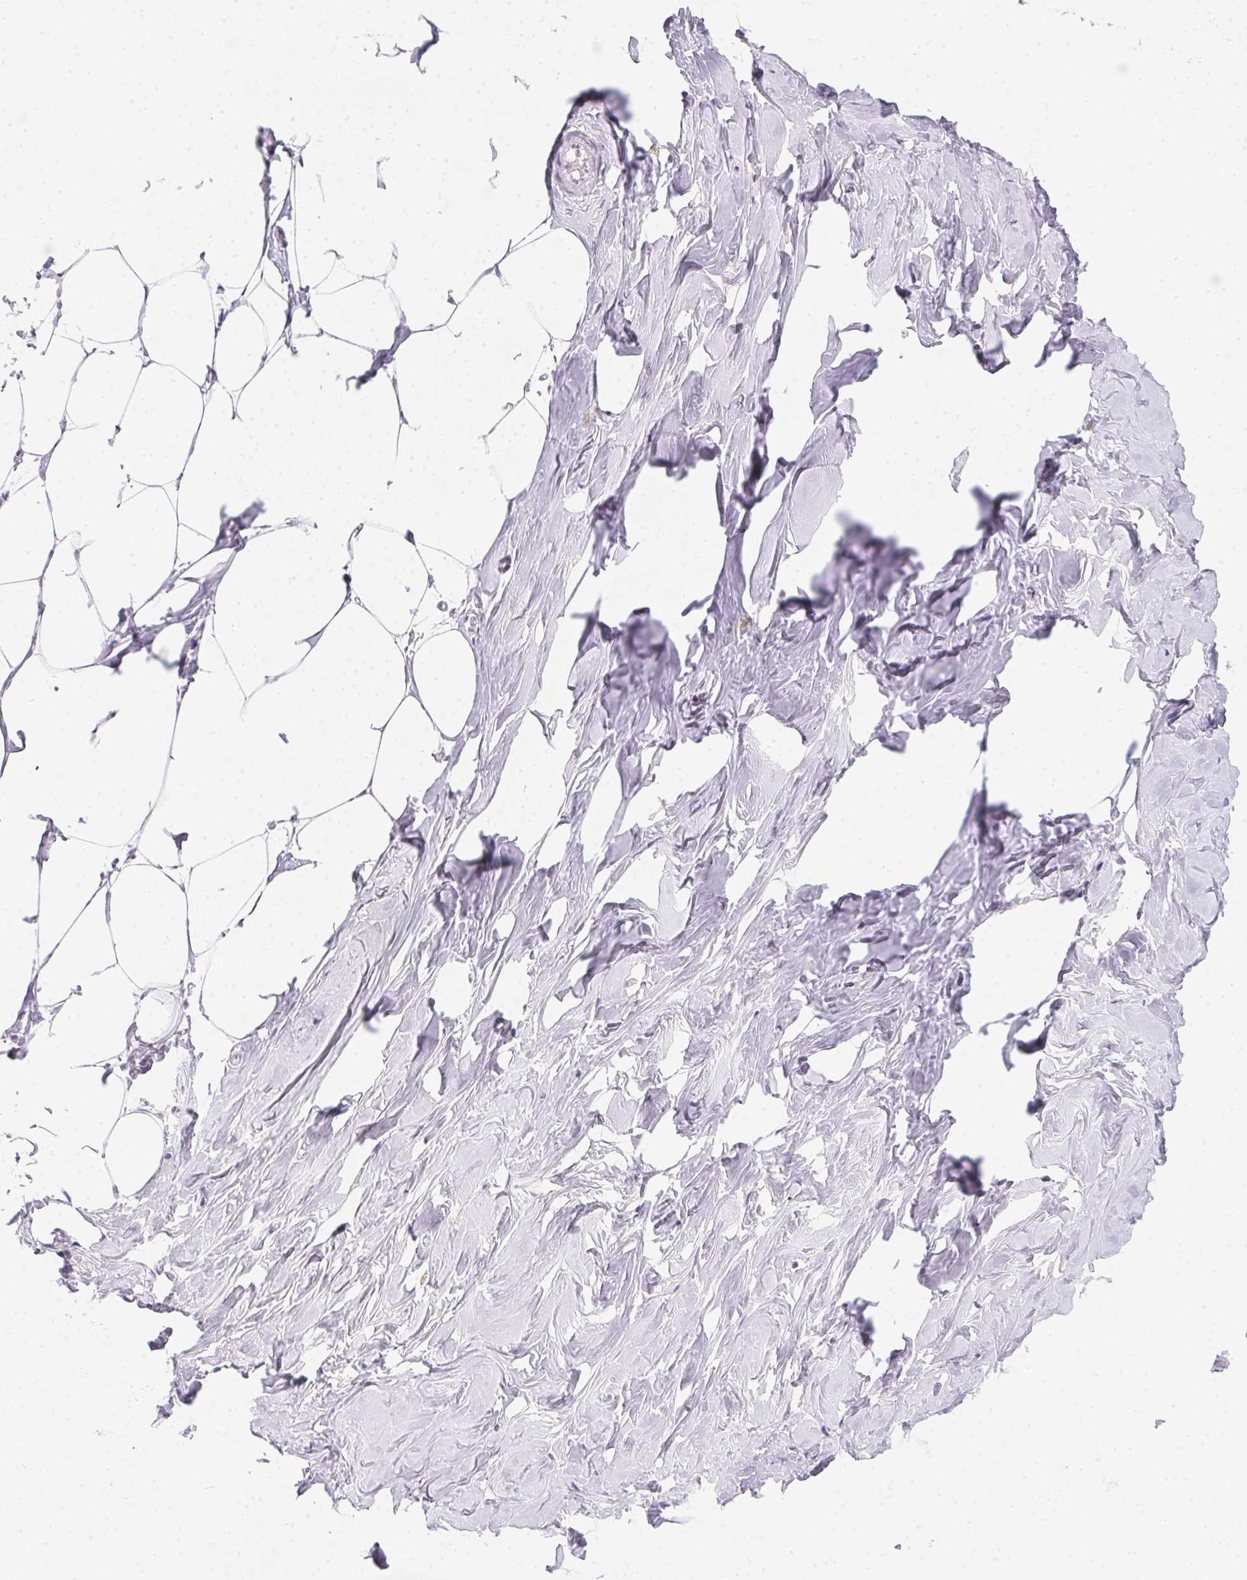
{"staining": {"intensity": "negative", "quantity": "none", "location": "none"}, "tissue": "breast", "cell_type": "Adipocytes", "image_type": "normal", "snomed": [{"axis": "morphology", "description": "Normal tissue, NOS"}, {"axis": "topography", "description": "Breast"}], "caption": "Immunohistochemistry of normal breast demonstrates no positivity in adipocytes. The staining was performed using DAB to visualize the protein expression in brown, while the nuclei were stained in blue with hematoxylin (Magnification: 20x).", "gene": "MORC1", "patient": {"sex": "female", "age": 27}}